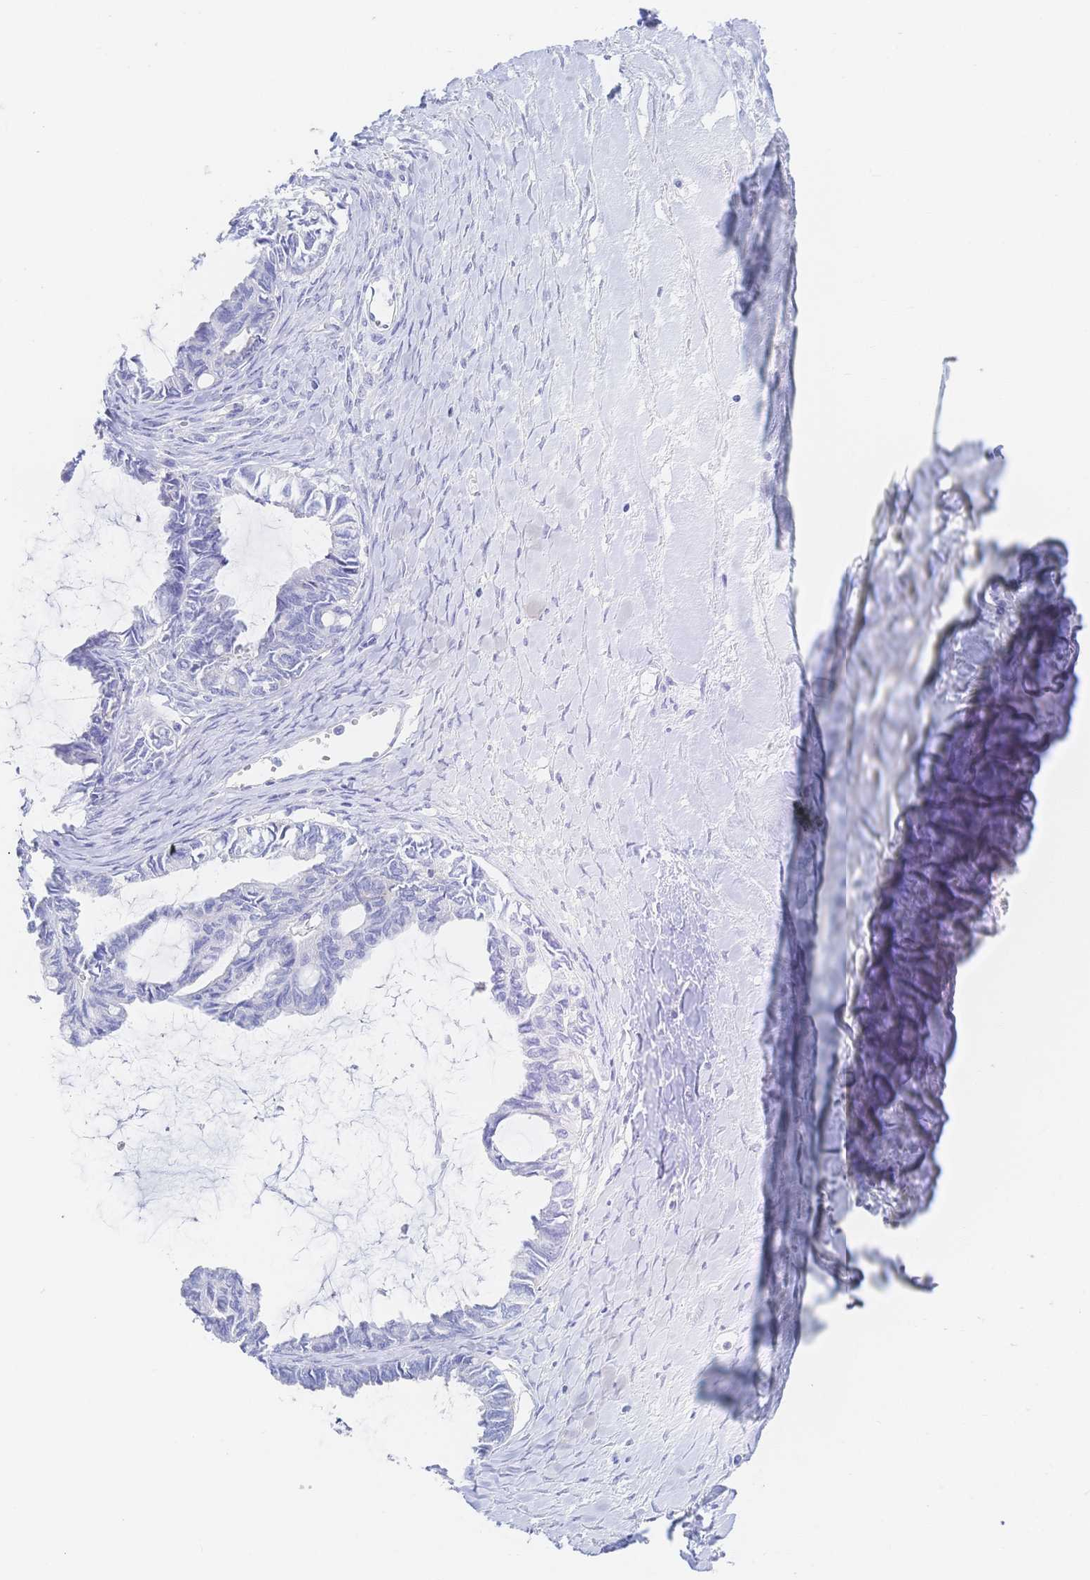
{"staining": {"intensity": "negative", "quantity": "none", "location": "none"}, "tissue": "ovarian cancer", "cell_type": "Tumor cells", "image_type": "cancer", "snomed": [{"axis": "morphology", "description": "Cystadenocarcinoma, mucinous, NOS"}, {"axis": "topography", "description": "Ovary"}], "caption": "The immunohistochemistry photomicrograph has no significant staining in tumor cells of ovarian cancer (mucinous cystadenocarcinoma) tissue.", "gene": "RRM1", "patient": {"sex": "female", "age": 61}}